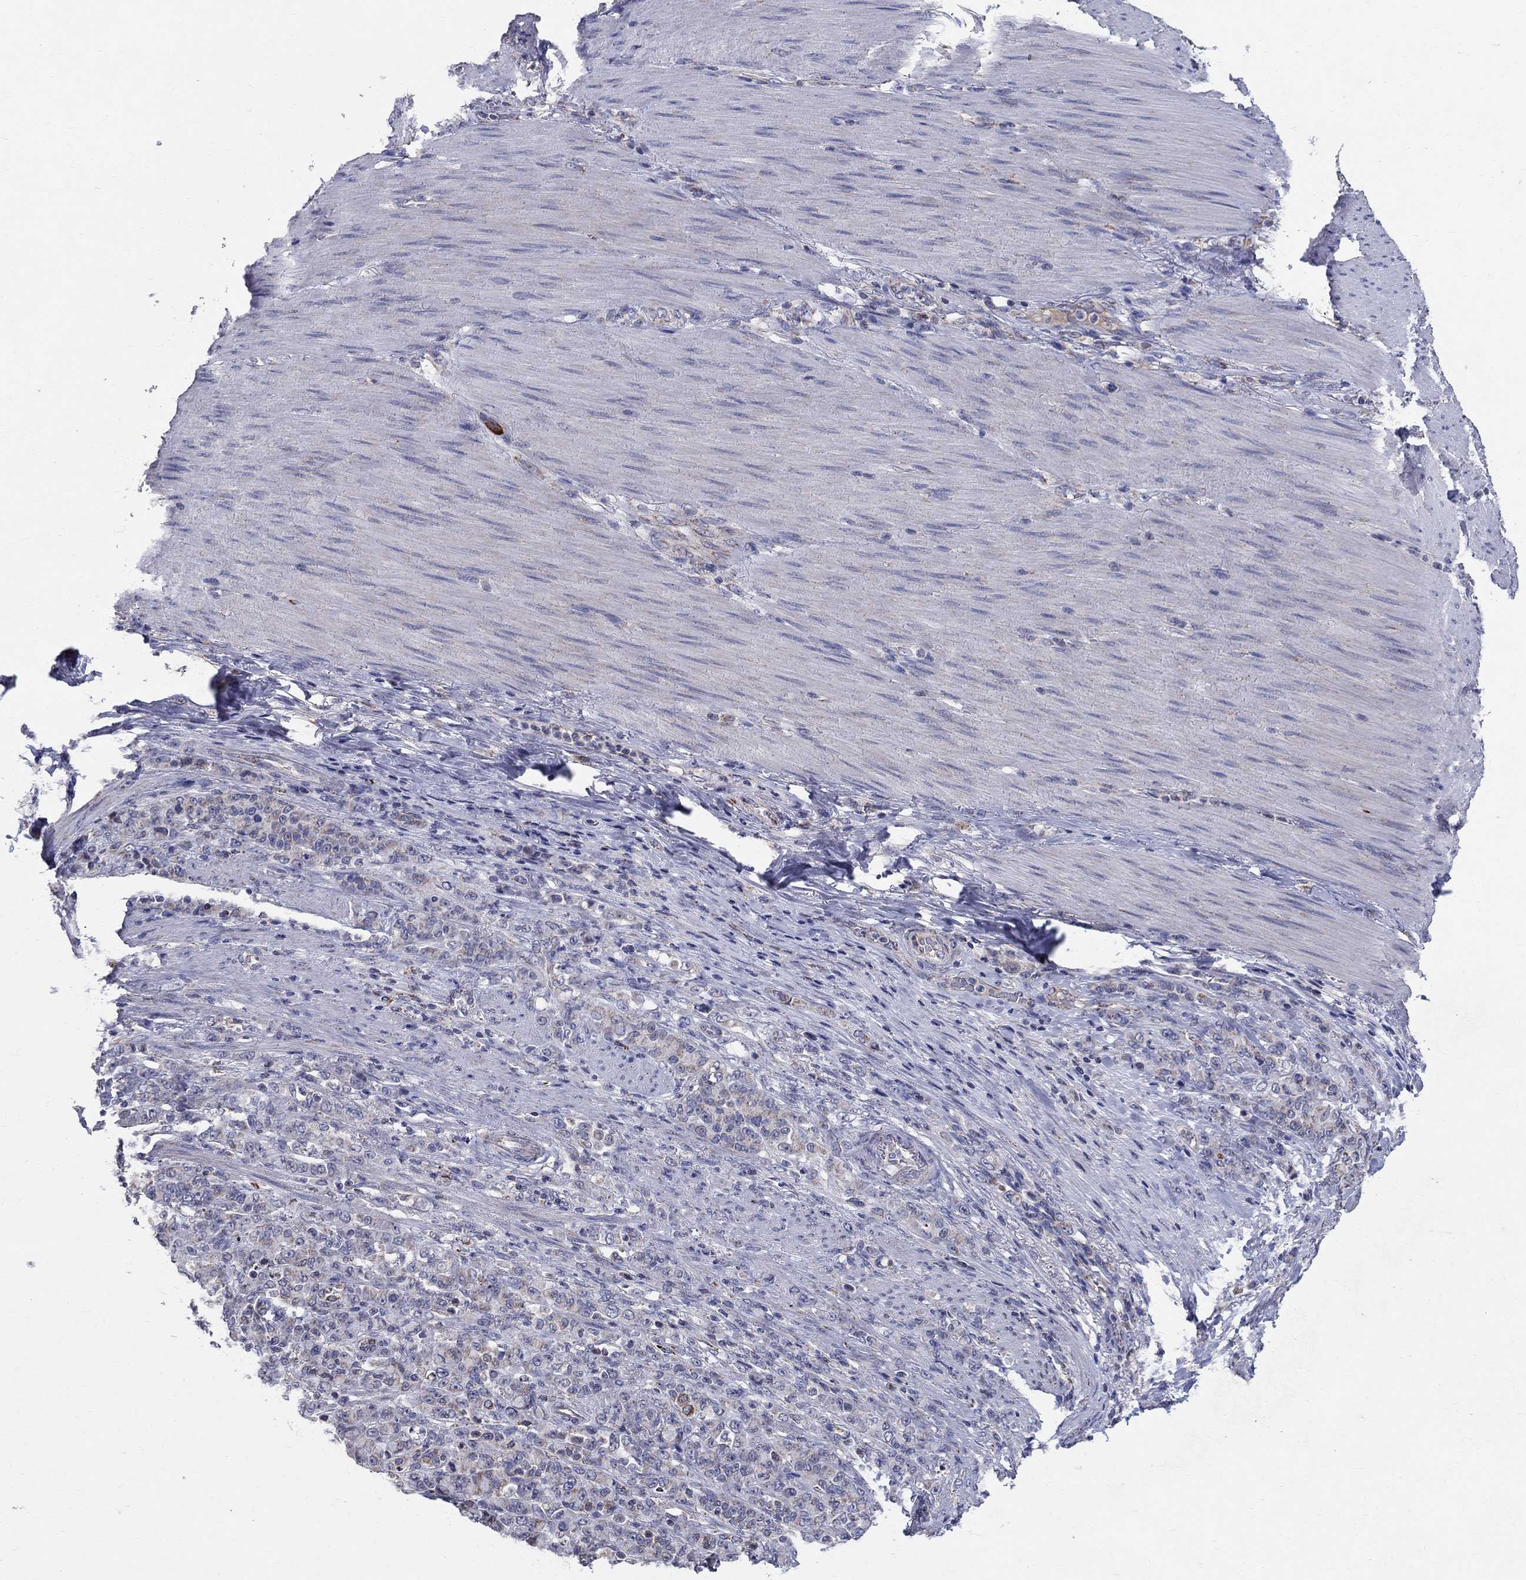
{"staining": {"intensity": "weak", "quantity": "<25%", "location": "cytoplasmic/membranous"}, "tissue": "stomach cancer", "cell_type": "Tumor cells", "image_type": "cancer", "snomed": [{"axis": "morphology", "description": "Normal tissue, NOS"}, {"axis": "morphology", "description": "Adenocarcinoma, NOS"}, {"axis": "topography", "description": "Stomach"}], "caption": "IHC photomicrograph of neoplastic tissue: adenocarcinoma (stomach) stained with DAB (3,3'-diaminobenzidine) exhibits no significant protein positivity in tumor cells.", "gene": "SLC4A10", "patient": {"sex": "female", "age": 79}}